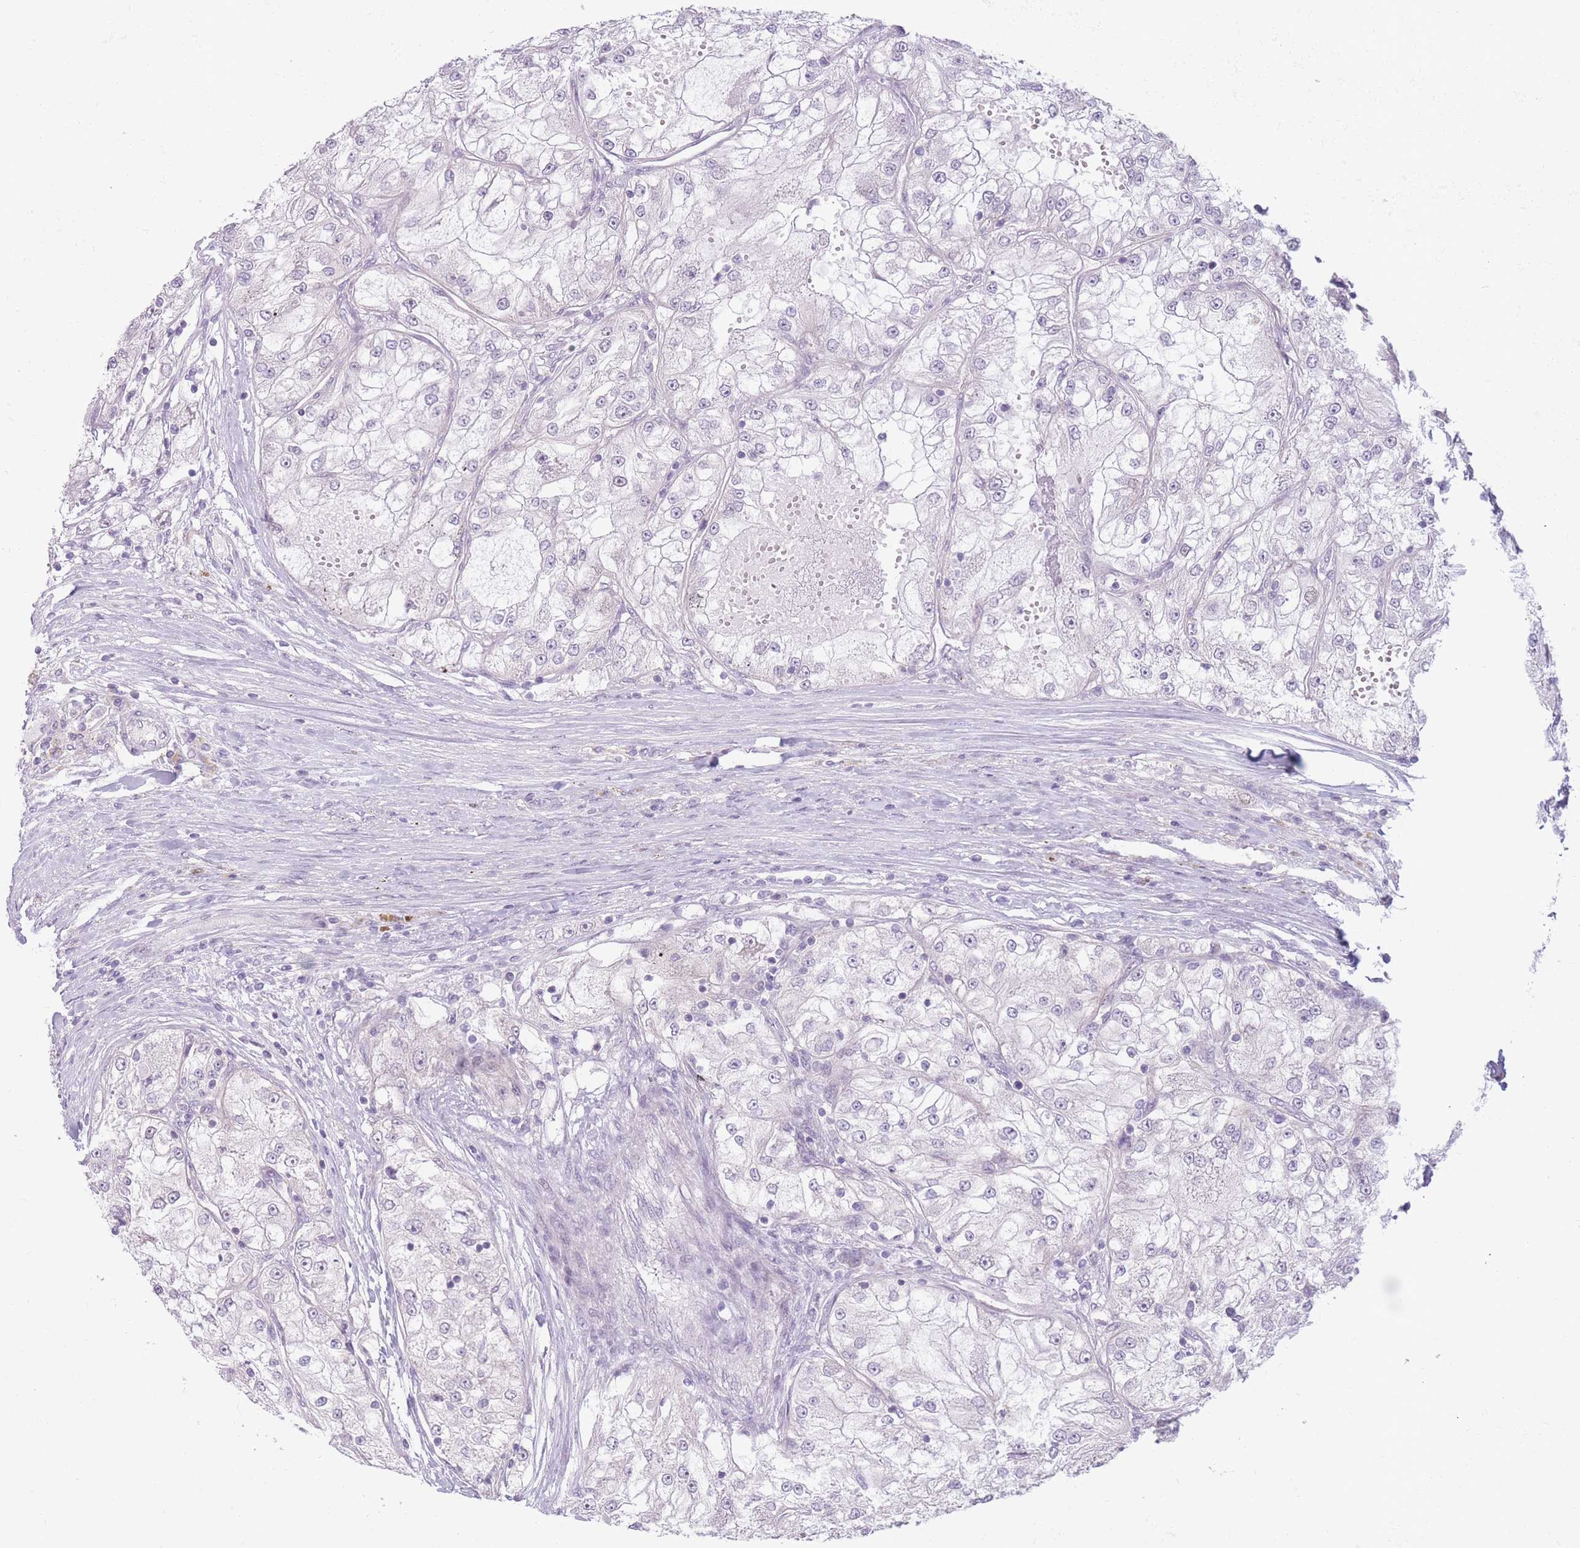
{"staining": {"intensity": "negative", "quantity": "none", "location": "none"}, "tissue": "renal cancer", "cell_type": "Tumor cells", "image_type": "cancer", "snomed": [{"axis": "morphology", "description": "Adenocarcinoma, NOS"}, {"axis": "topography", "description": "Kidney"}], "caption": "Human renal cancer (adenocarcinoma) stained for a protein using immunohistochemistry exhibits no expression in tumor cells.", "gene": "ZNF439", "patient": {"sex": "female", "age": 72}}